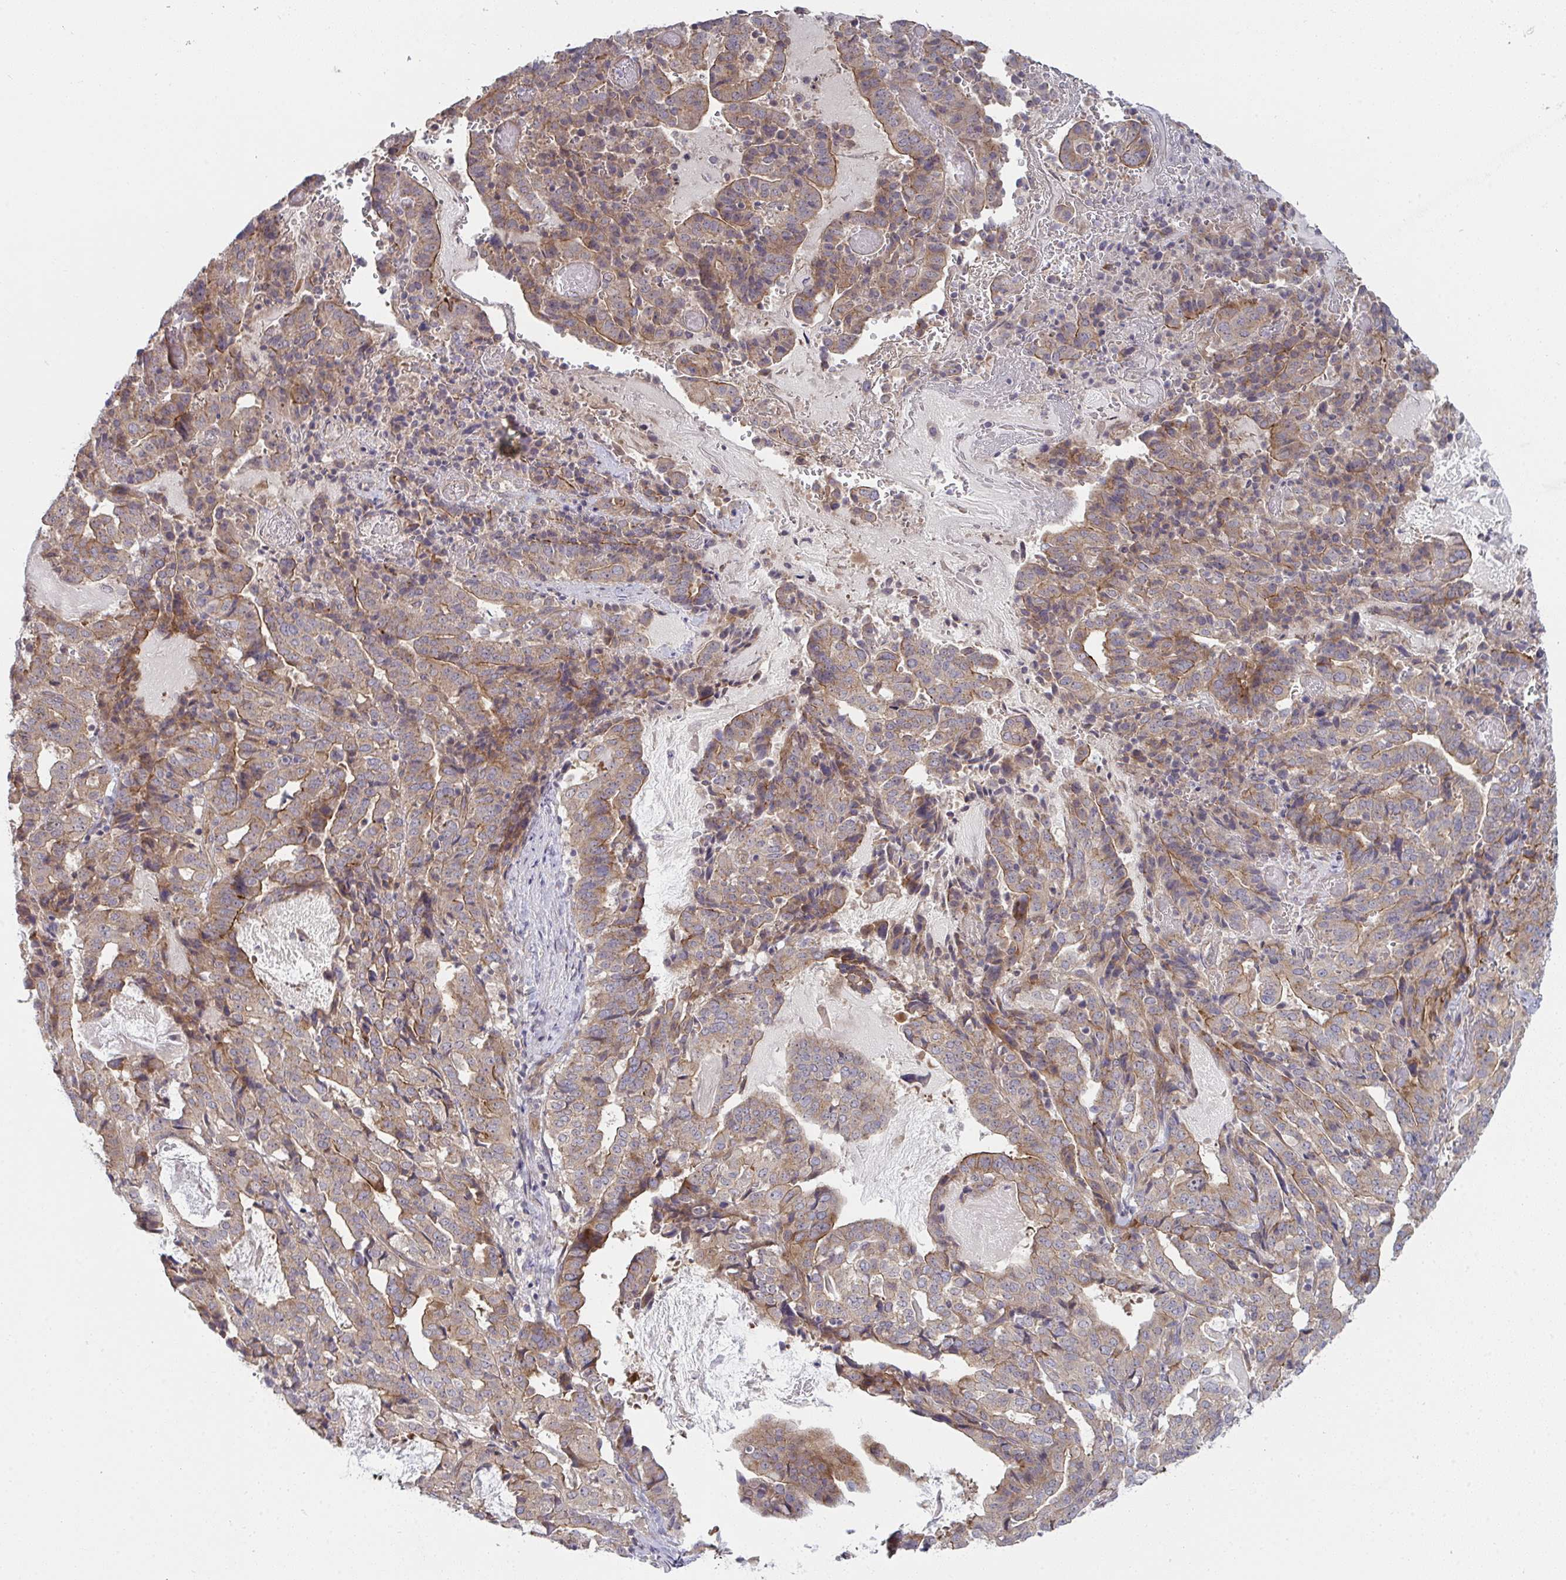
{"staining": {"intensity": "weak", "quantity": ">75%", "location": "cytoplasmic/membranous"}, "tissue": "stomach cancer", "cell_type": "Tumor cells", "image_type": "cancer", "snomed": [{"axis": "morphology", "description": "Adenocarcinoma, NOS"}, {"axis": "topography", "description": "Stomach"}], "caption": "Weak cytoplasmic/membranous positivity is present in approximately >75% of tumor cells in stomach adenocarcinoma. The staining is performed using DAB (3,3'-diaminobenzidine) brown chromogen to label protein expression. The nuclei are counter-stained blue using hematoxylin.", "gene": "CASP9", "patient": {"sex": "male", "age": 48}}